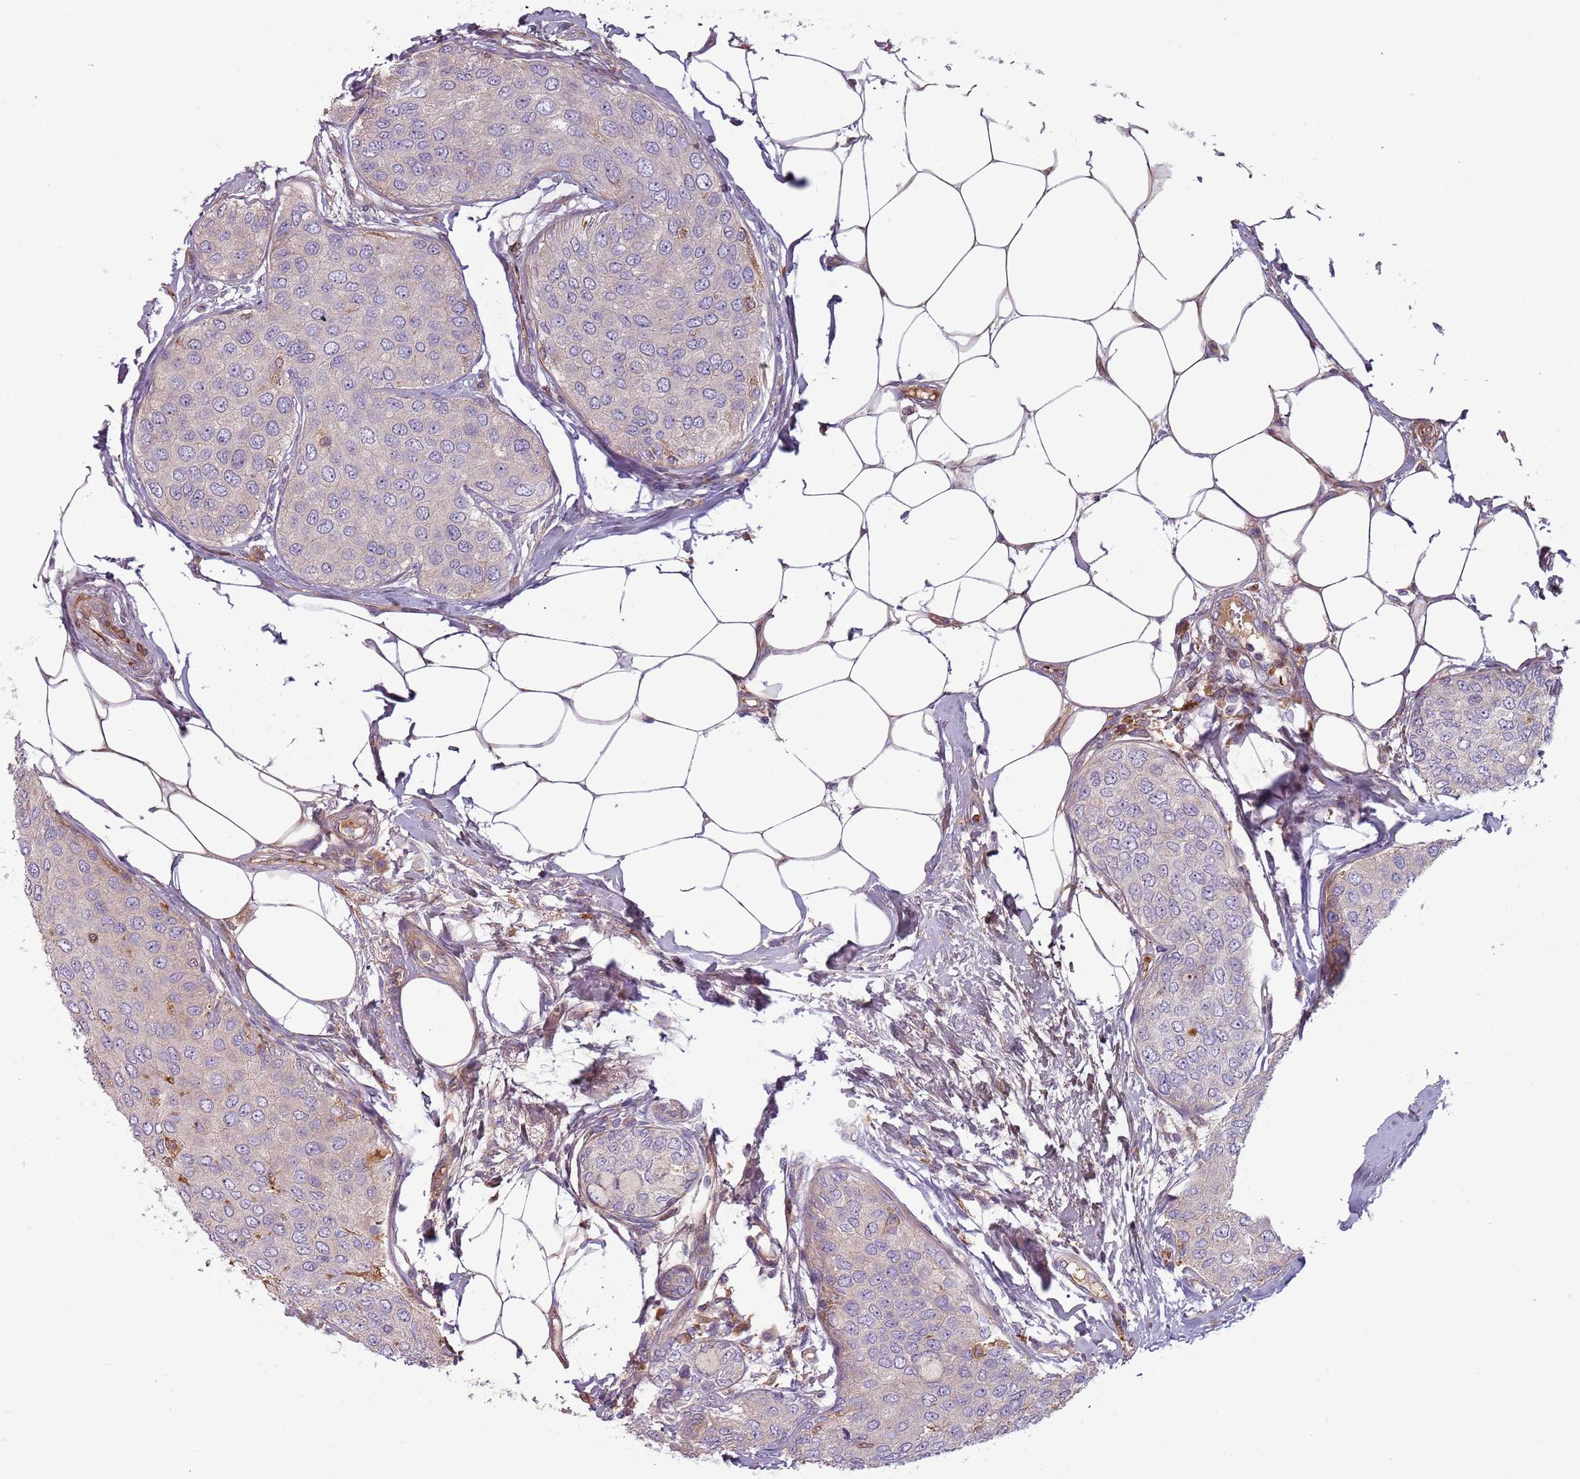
{"staining": {"intensity": "negative", "quantity": "none", "location": "none"}, "tissue": "breast cancer", "cell_type": "Tumor cells", "image_type": "cancer", "snomed": [{"axis": "morphology", "description": "Duct carcinoma"}, {"axis": "topography", "description": "Breast"}], "caption": "Immunohistochemistry (IHC) of human intraductal carcinoma (breast) reveals no positivity in tumor cells.", "gene": "NADK", "patient": {"sex": "female", "age": 72}}